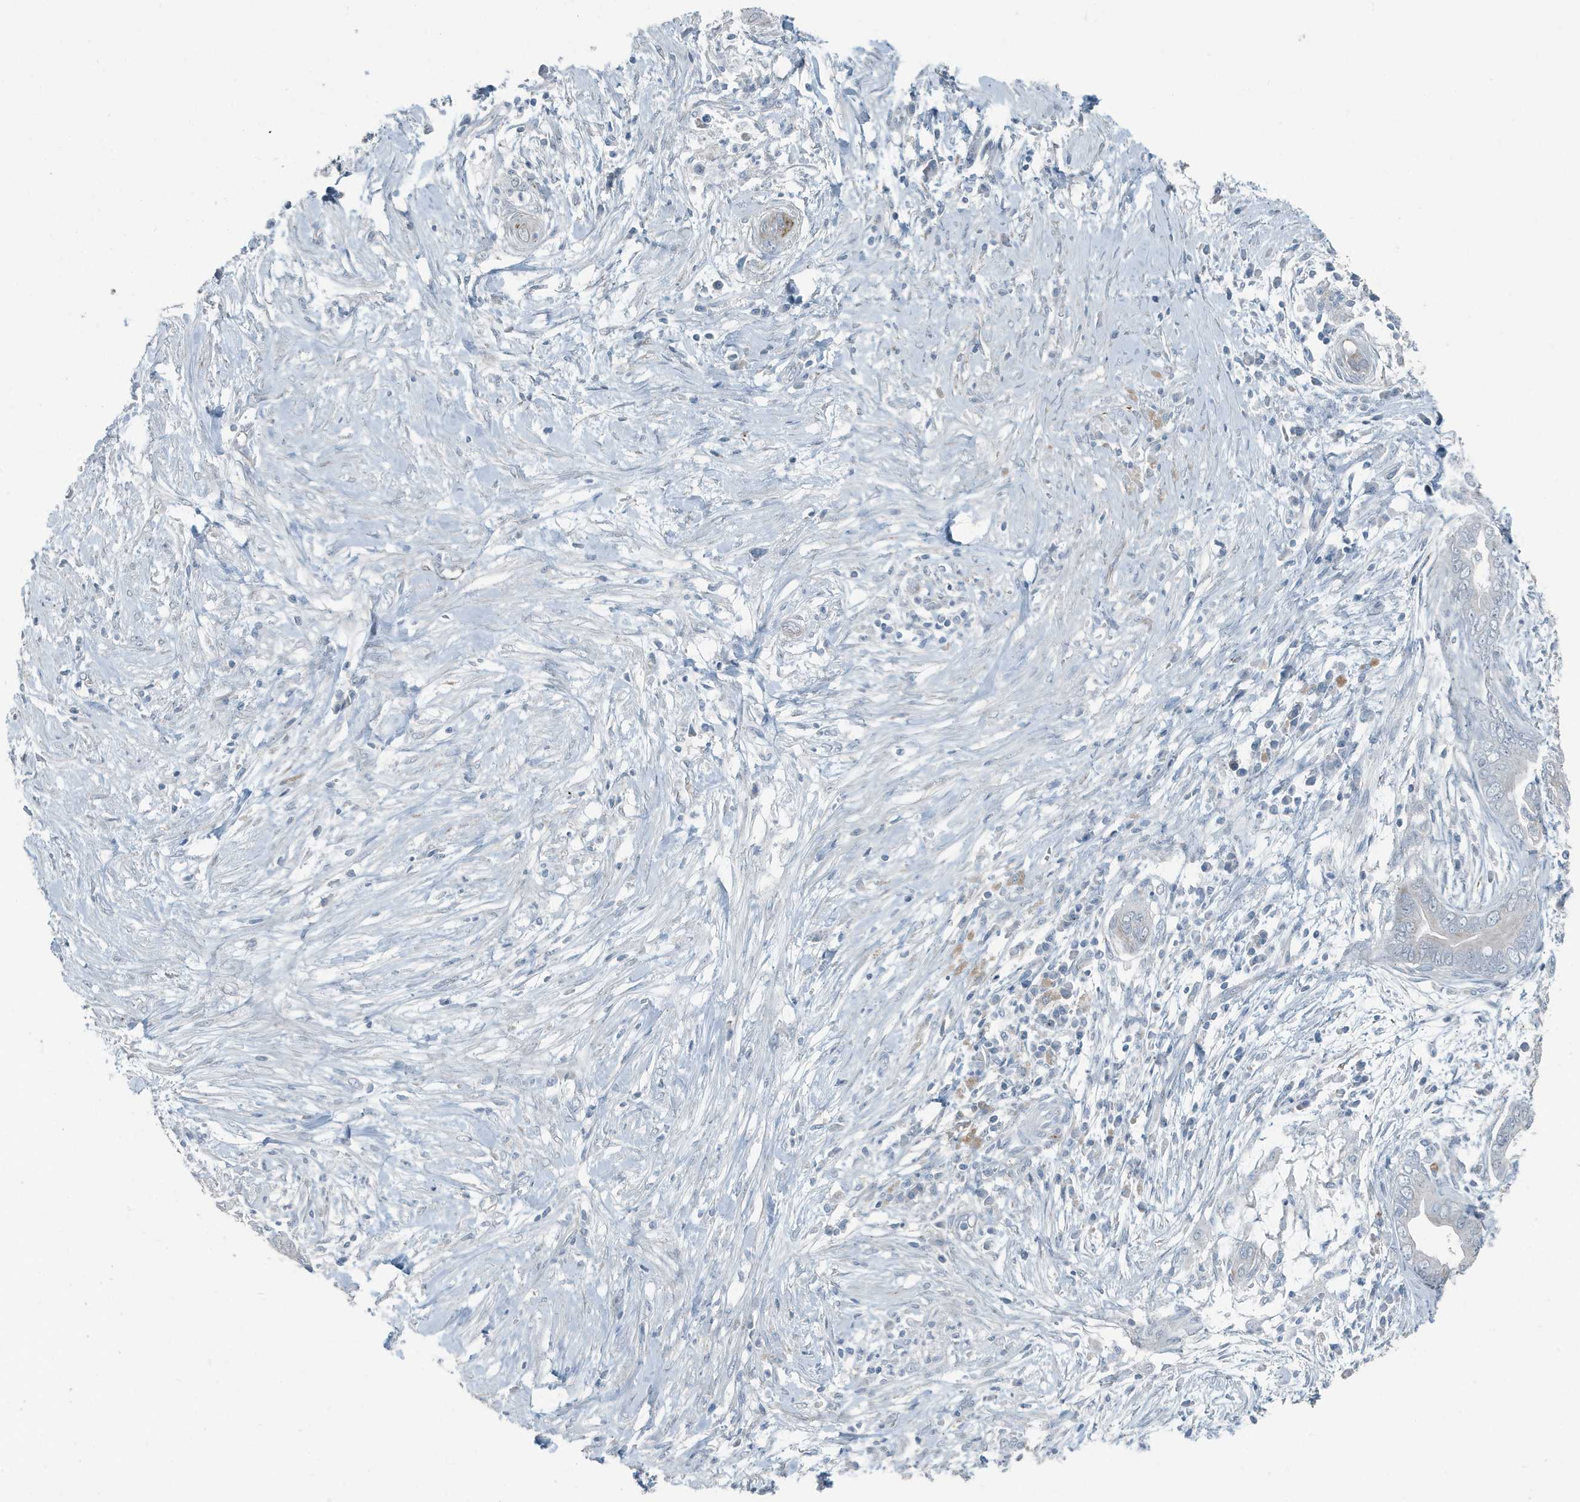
{"staining": {"intensity": "negative", "quantity": "none", "location": "none"}, "tissue": "pancreatic cancer", "cell_type": "Tumor cells", "image_type": "cancer", "snomed": [{"axis": "morphology", "description": "Adenocarcinoma, NOS"}, {"axis": "topography", "description": "Pancreas"}], "caption": "Adenocarcinoma (pancreatic) was stained to show a protein in brown. There is no significant staining in tumor cells. Nuclei are stained in blue.", "gene": "FAM162A", "patient": {"sex": "male", "age": 75}}